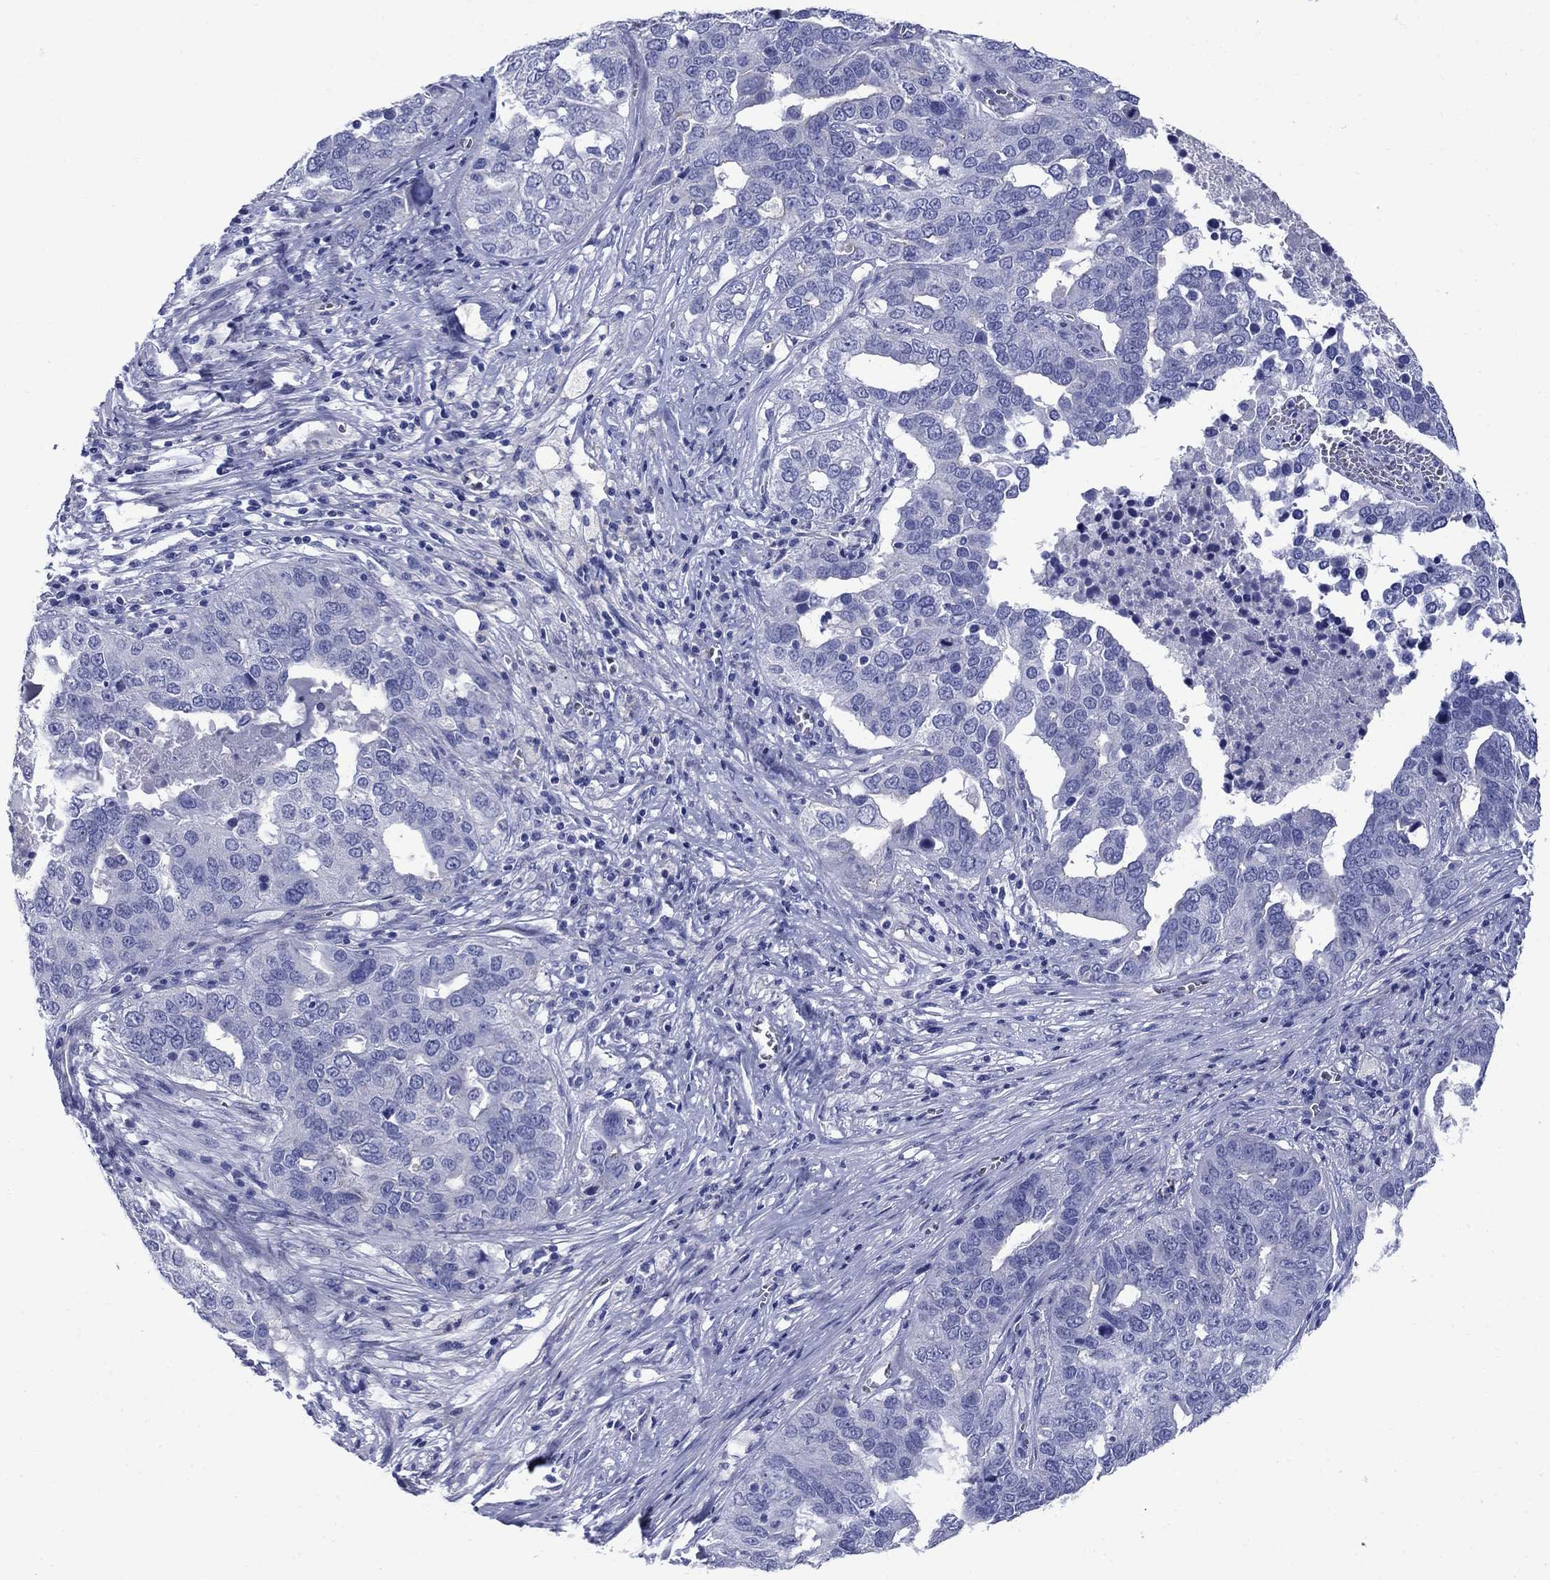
{"staining": {"intensity": "negative", "quantity": "none", "location": "none"}, "tissue": "ovarian cancer", "cell_type": "Tumor cells", "image_type": "cancer", "snomed": [{"axis": "morphology", "description": "Carcinoma, endometroid"}, {"axis": "topography", "description": "Soft tissue"}, {"axis": "topography", "description": "Ovary"}], "caption": "Immunohistochemical staining of human ovarian endometroid carcinoma exhibits no significant expression in tumor cells. Brightfield microscopy of IHC stained with DAB (3,3'-diaminobenzidine) (brown) and hematoxylin (blue), captured at high magnification.", "gene": "SMCP", "patient": {"sex": "female", "age": 52}}